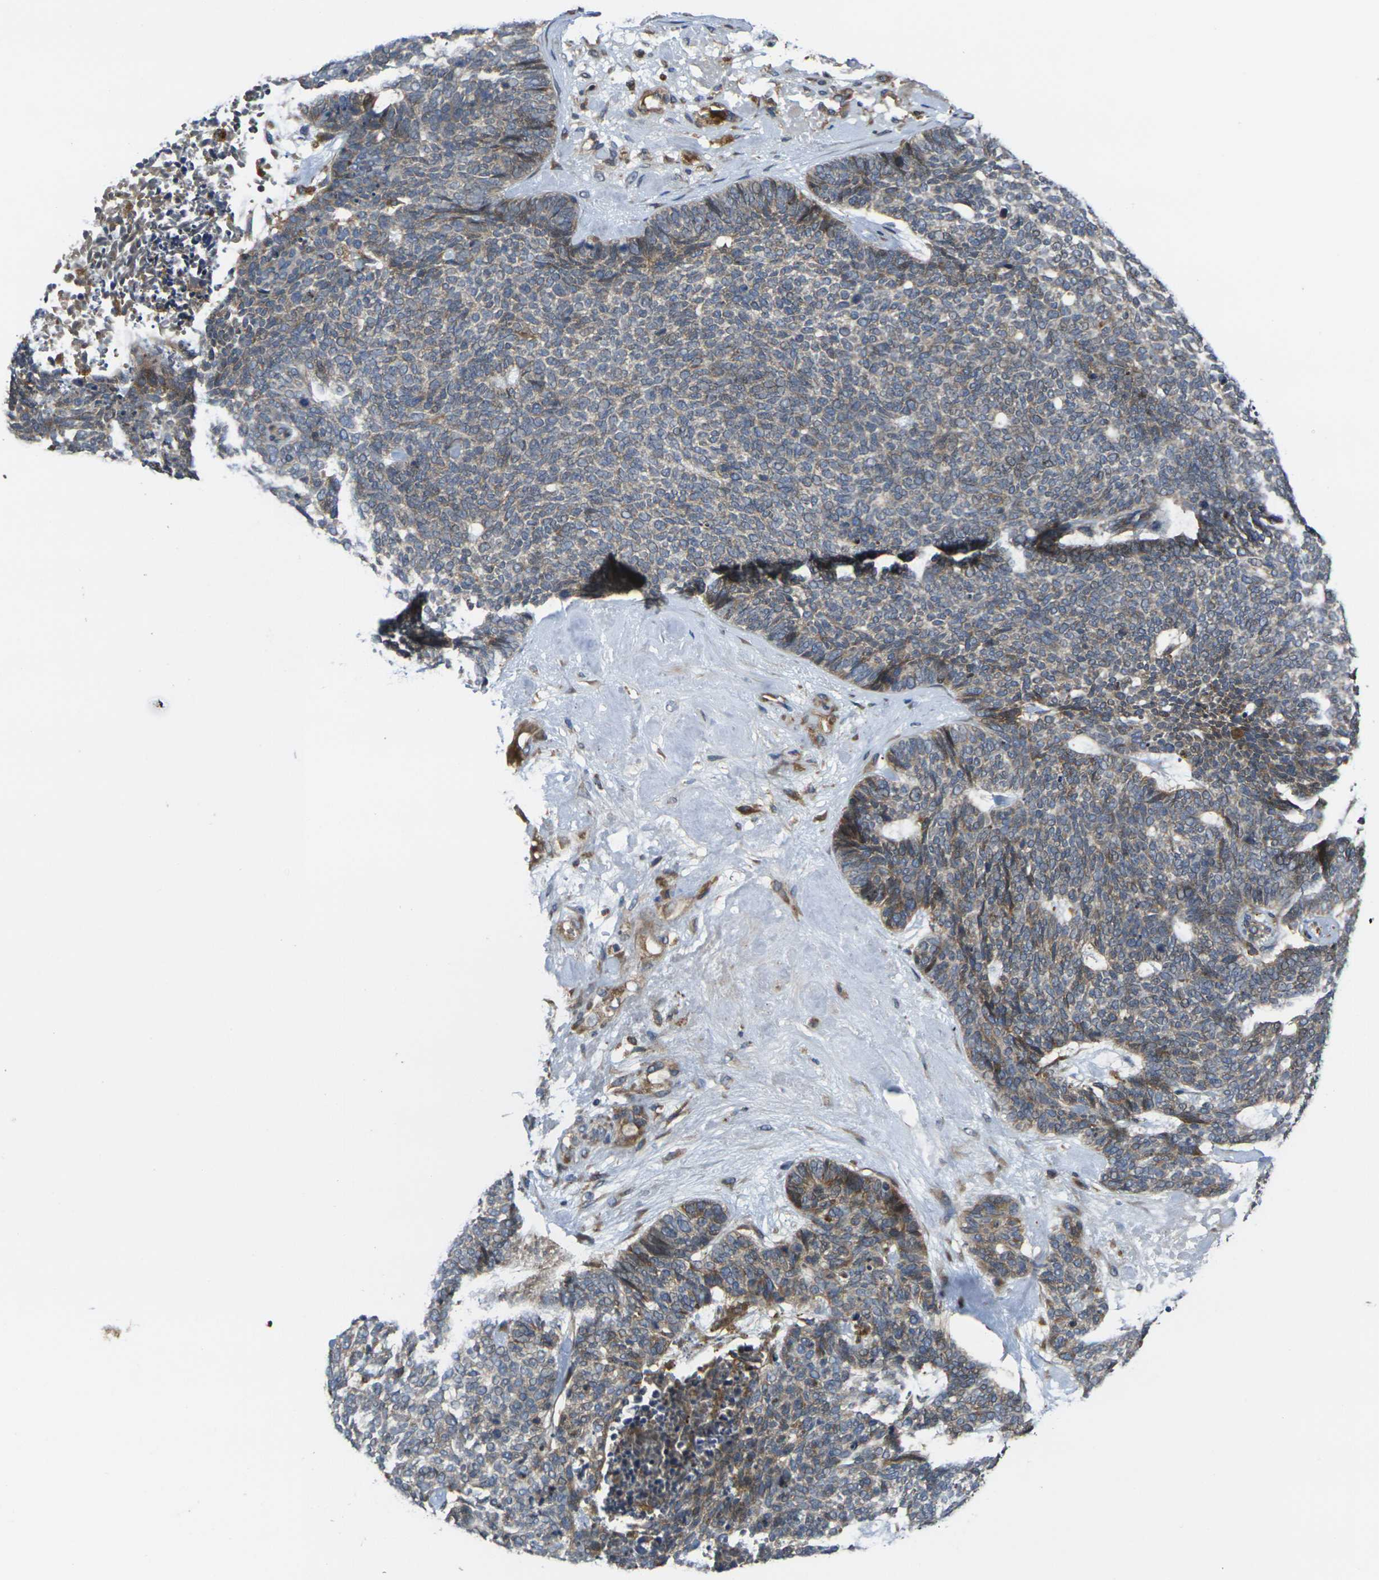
{"staining": {"intensity": "moderate", "quantity": "25%-75%", "location": "cytoplasmic/membranous"}, "tissue": "skin cancer", "cell_type": "Tumor cells", "image_type": "cancer", "snomed": [{"axis": "morphology", "description": "Basal cell carcinoma"}, {"axis": "topography", "description": "Skin"}], "caption": "This is a micrograph of immunohistochemistry (IHC) staining of skin basal cell carcinoma, which shows moderate expression in the cytoplasmic/membranous of tumor cells.", "gene": "FZD1", "patient": {"sex": "female", "age": 84}}